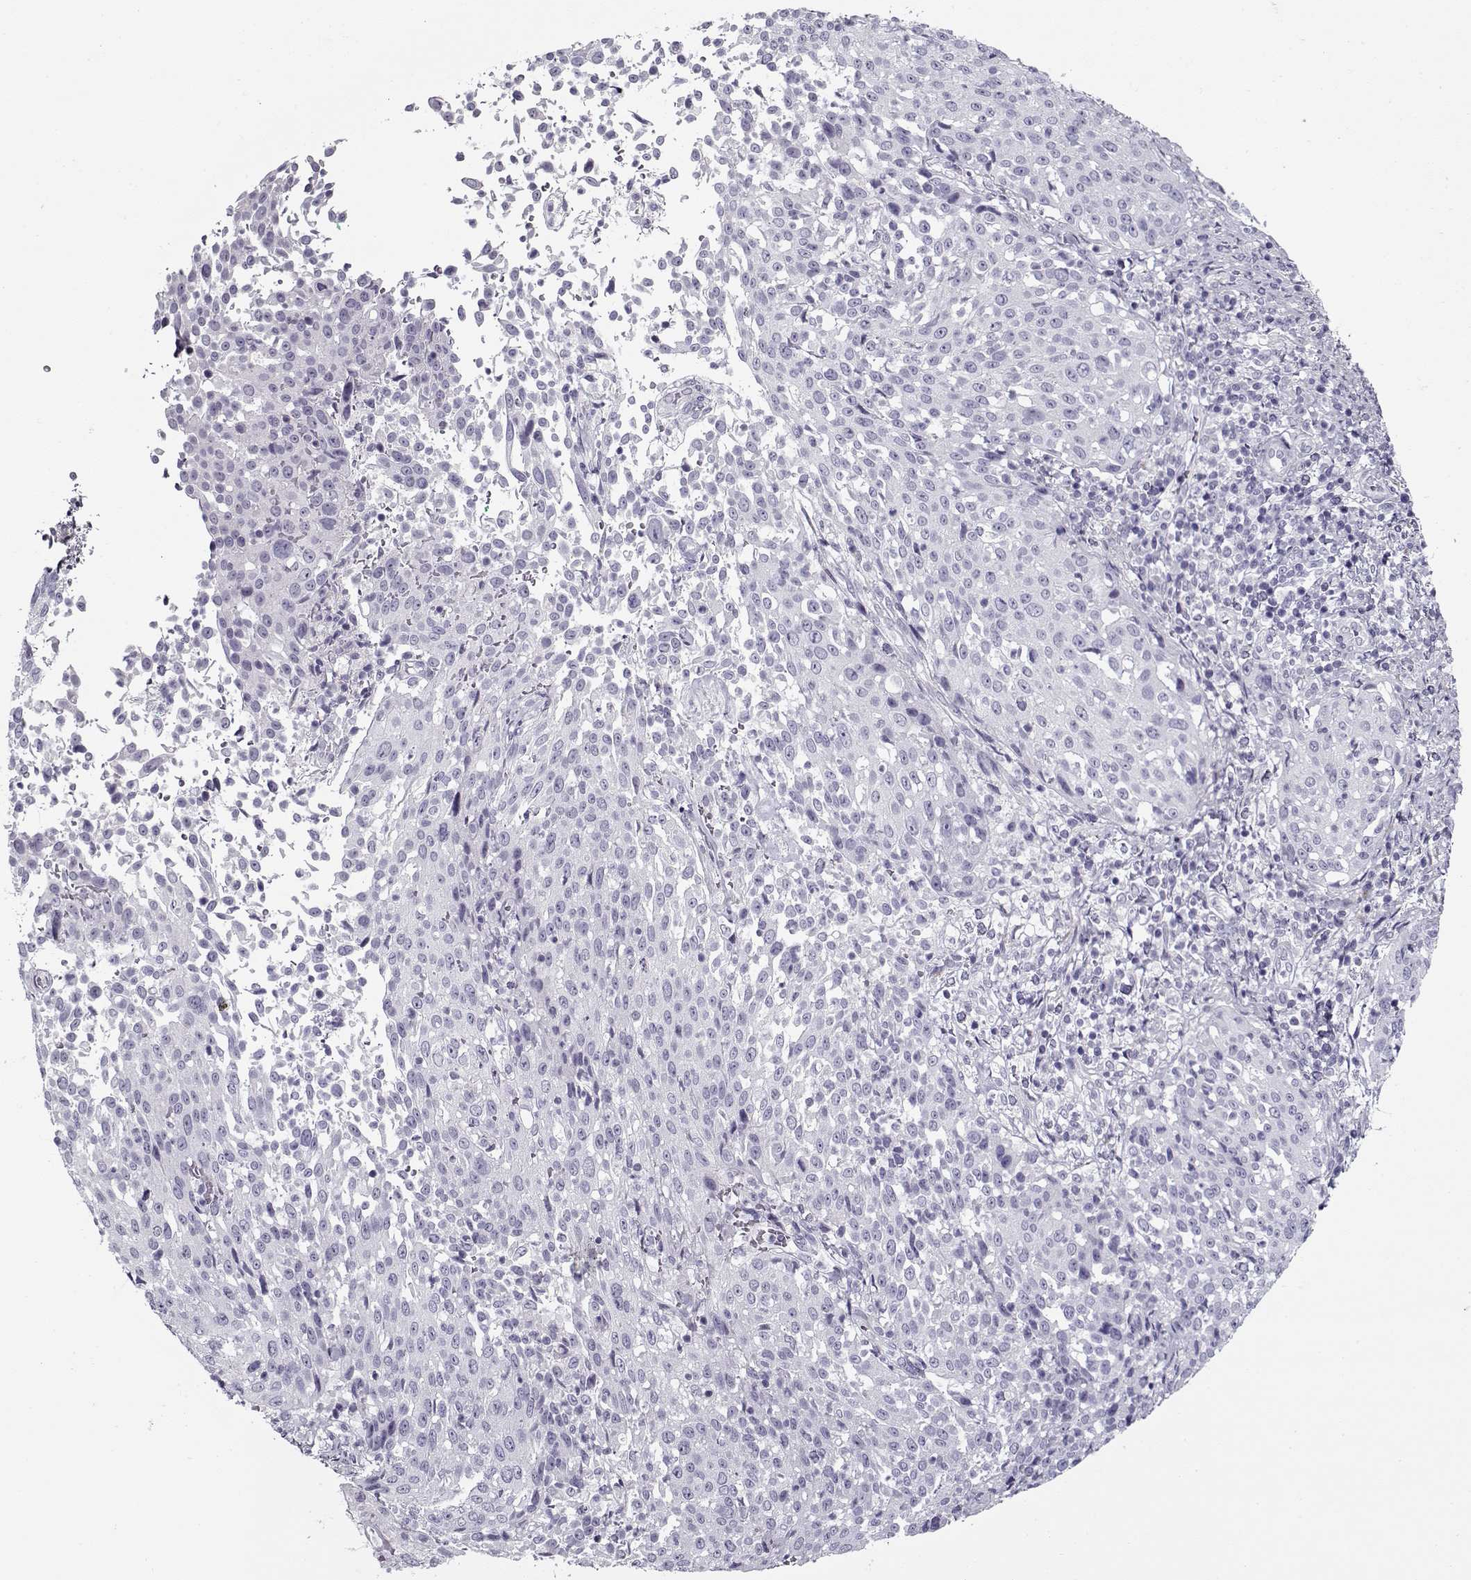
{"staining": {"intensity": "negative", "quantity": "none", "location": "none"}, "tissue": "cervical cancer", "cell_type": "Tumor cells", "image_type": "cancer", "snomed": [{"axis": "morphology", "description": "Squamous cell carcinoma, NOS"}, {"axis": "topography", "description": "Cervix"}], "caption": "Tumor cells are negative for protein expression in human cervical squamous cell carcinoma. Nuclei are stained in blue.", "gene": "GAGE2A", "patient": {"sex": "female", "age": 26}}